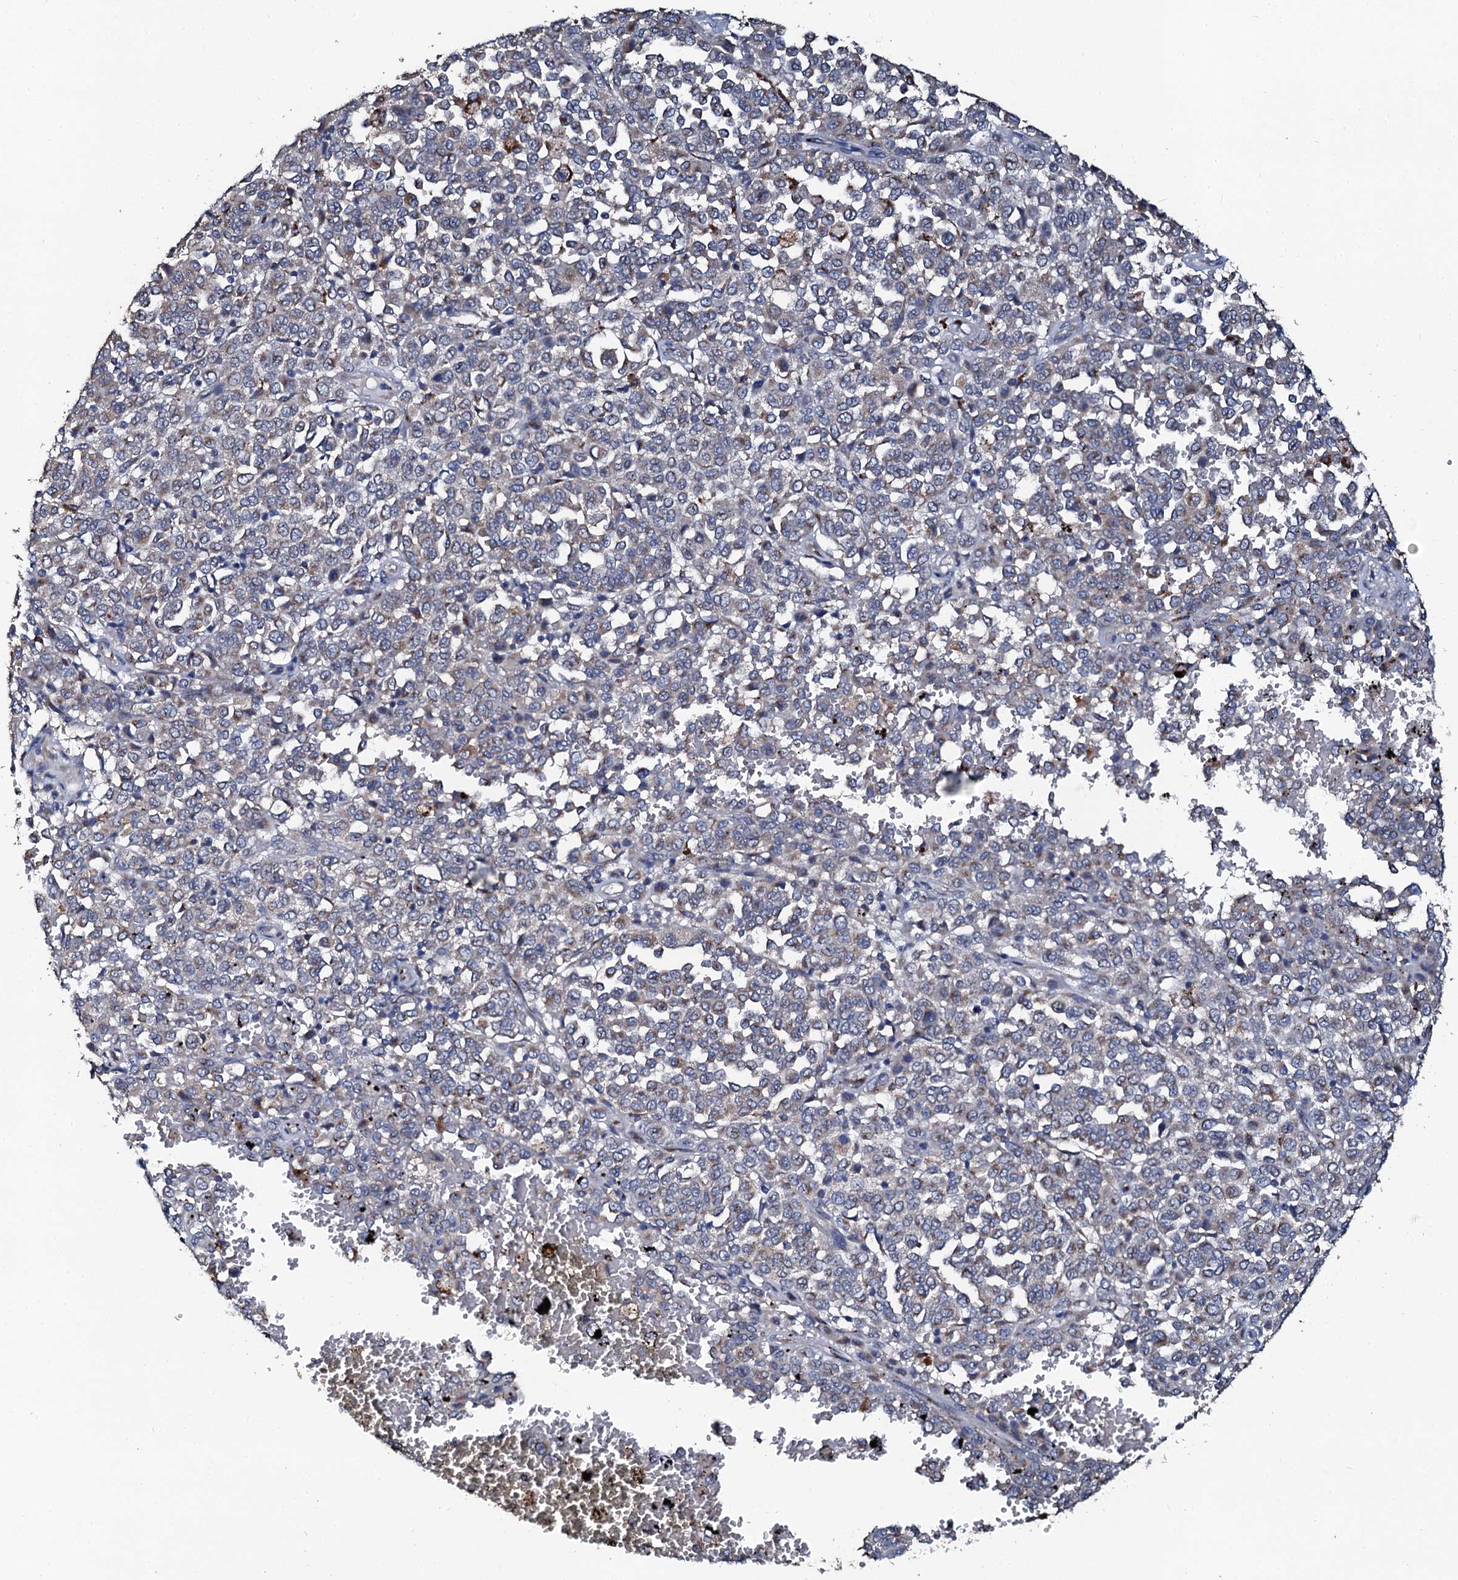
{"staining": {"intensity": "weak", "quantity": "<25%", "location": "cytoplasmic/membranous"}, "tissue": "melanoma", "cell_type": "Tumor cells", "image_type": "cancer", "snomed": [{"axis": "morphology", "description": "Malignant melanoma, Metastatic site"}, {"axis": "topography", "description": "Pancreas"}], "caption": "Tumor cells are negative for protein expression in human melanoma.", "gene": "GLCE", "patient": {"sex": "female", "age": 30}}